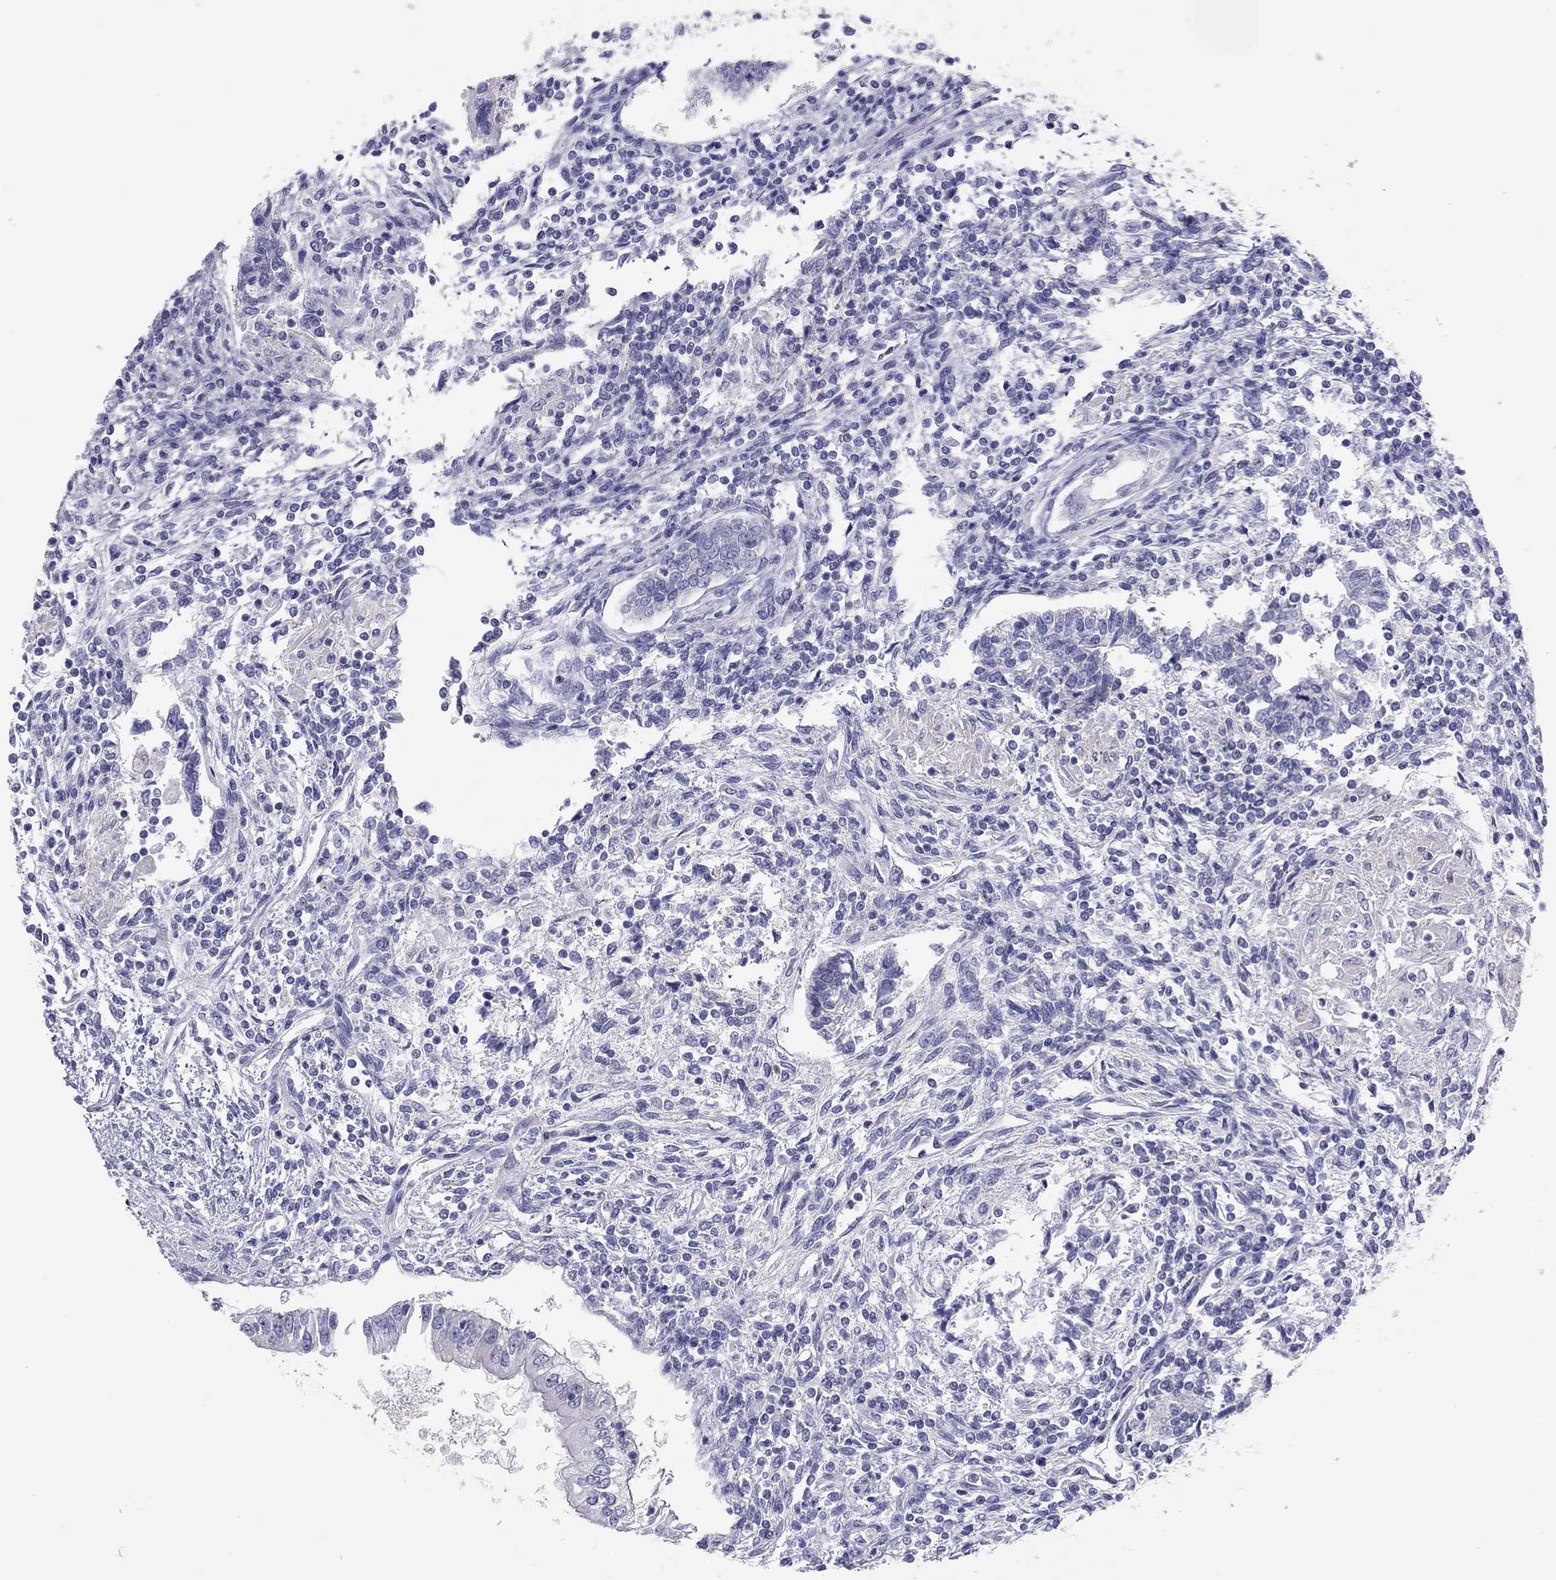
{"staining": {"intensity": "negative", "quantity": "none", "location": "none"}, "tissue": "testis cancer", "cell_type": "Tumor cells", "image_type": "cancer", "snomed": [{"axis": "morphology", "description": "Carcinoma, Embryonal, NOS"}, {"axis": "topography", "description": "Testis"}], "caption": "Immunohistochemistry (IHC) of testis embryonal carcinoma demonstrates no staining in tumor cells.", "gene": "FRMD1", "patient": {"sex": "male", "age": 37}}